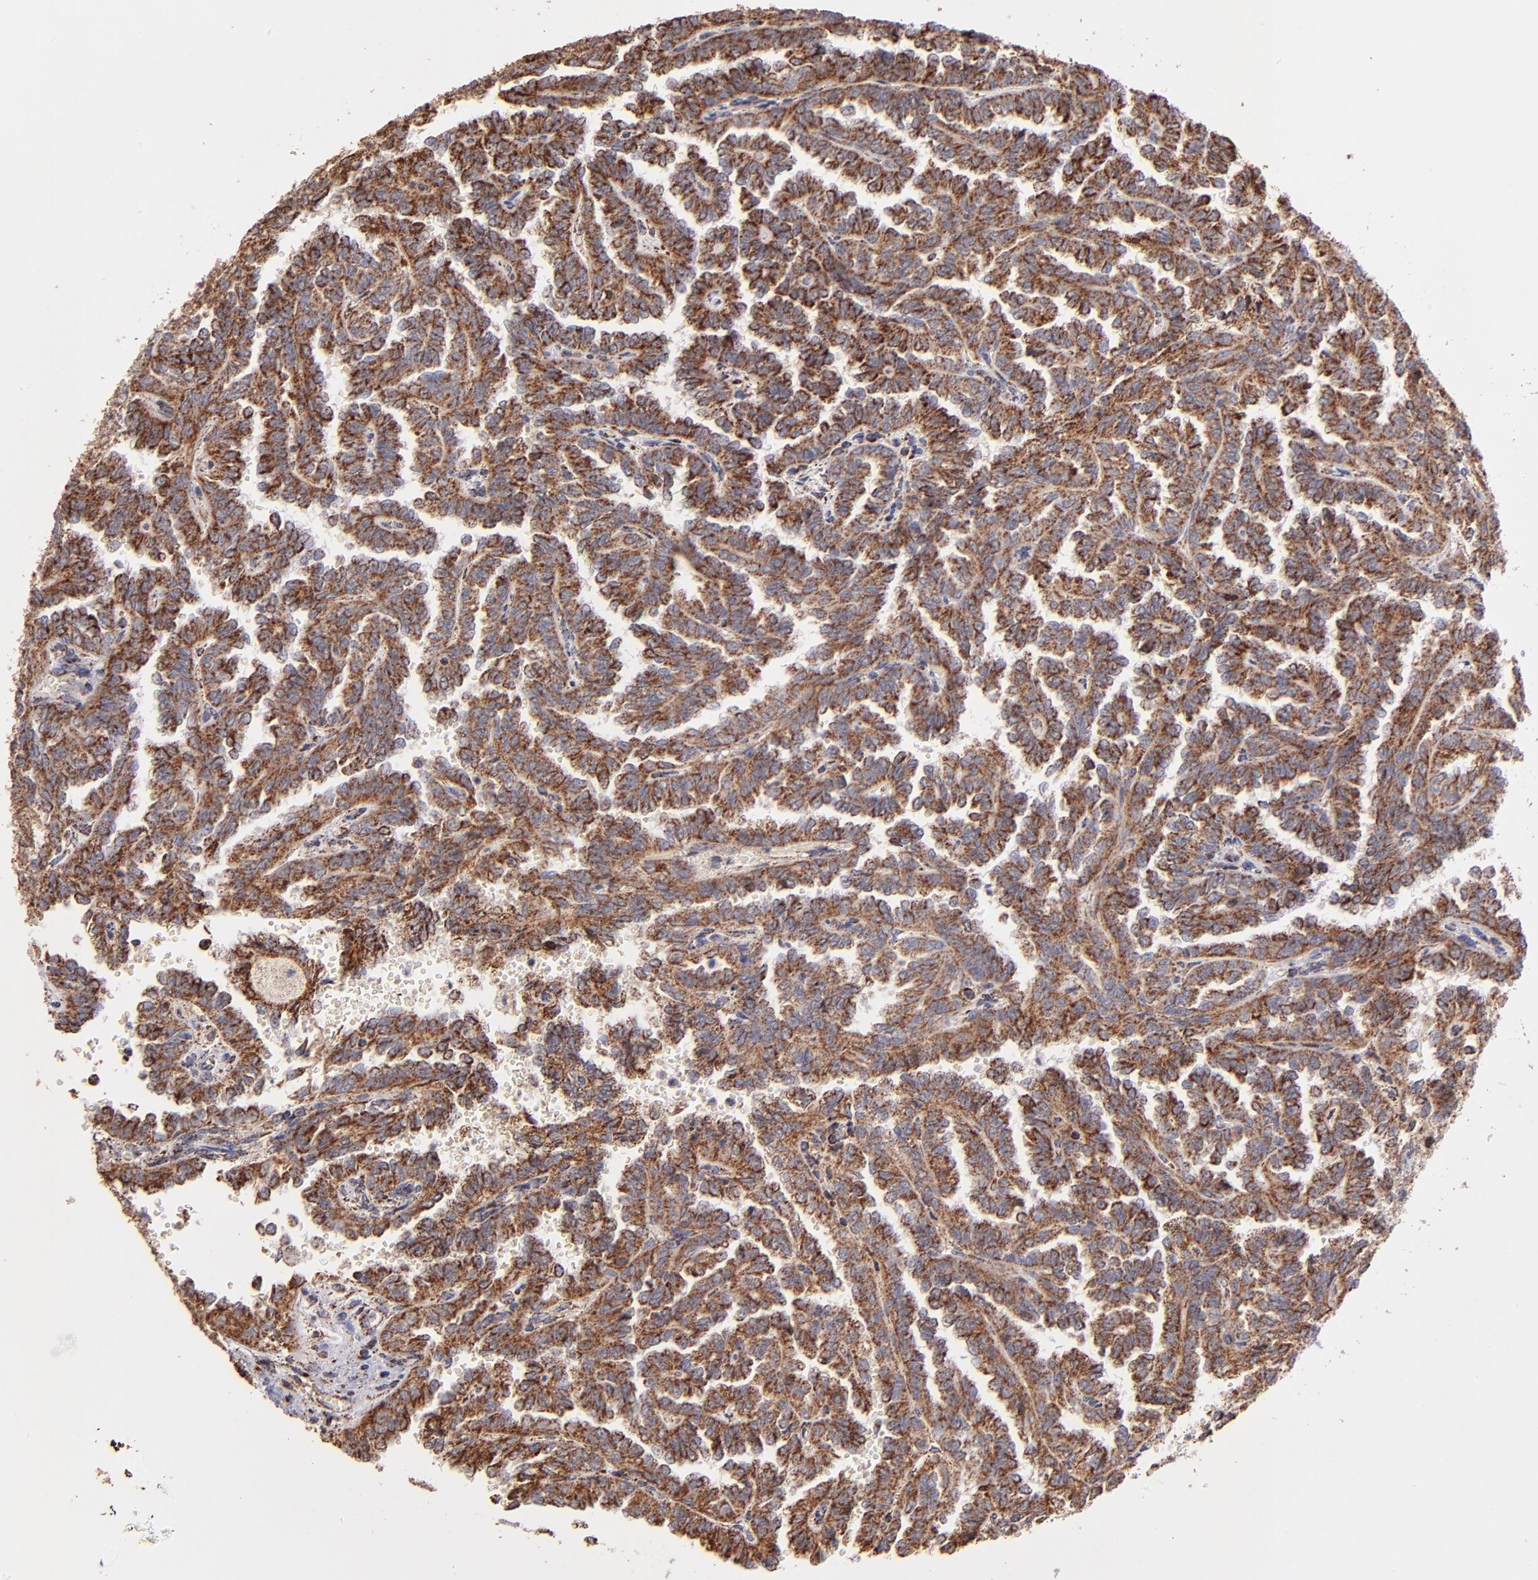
{"staining": {"intensity": "moderate", "quantity": ">75%", "location": "cytoplasmic/membranous"}, "tissue": "renal cancer", "cell_type": "Tumor cells", "image_type": "cancer", "snomed": [{"axis": "morphology", "description": "Inflammation, NOS"}, {"axis": "morphology", "description": "Adenocarcinoma, NOS"}, {"axis": "topography", "description": "Kidney"}], "caption": "This image exhibits immunohistochemistry (IHC) staining of human adenocarcinoma (renal), with medium moderate cytoplasmic/membranous positivity in about >75% of tumor cells.", "gene": "DLST", "patient": {"sex": "male", "age": 68}}